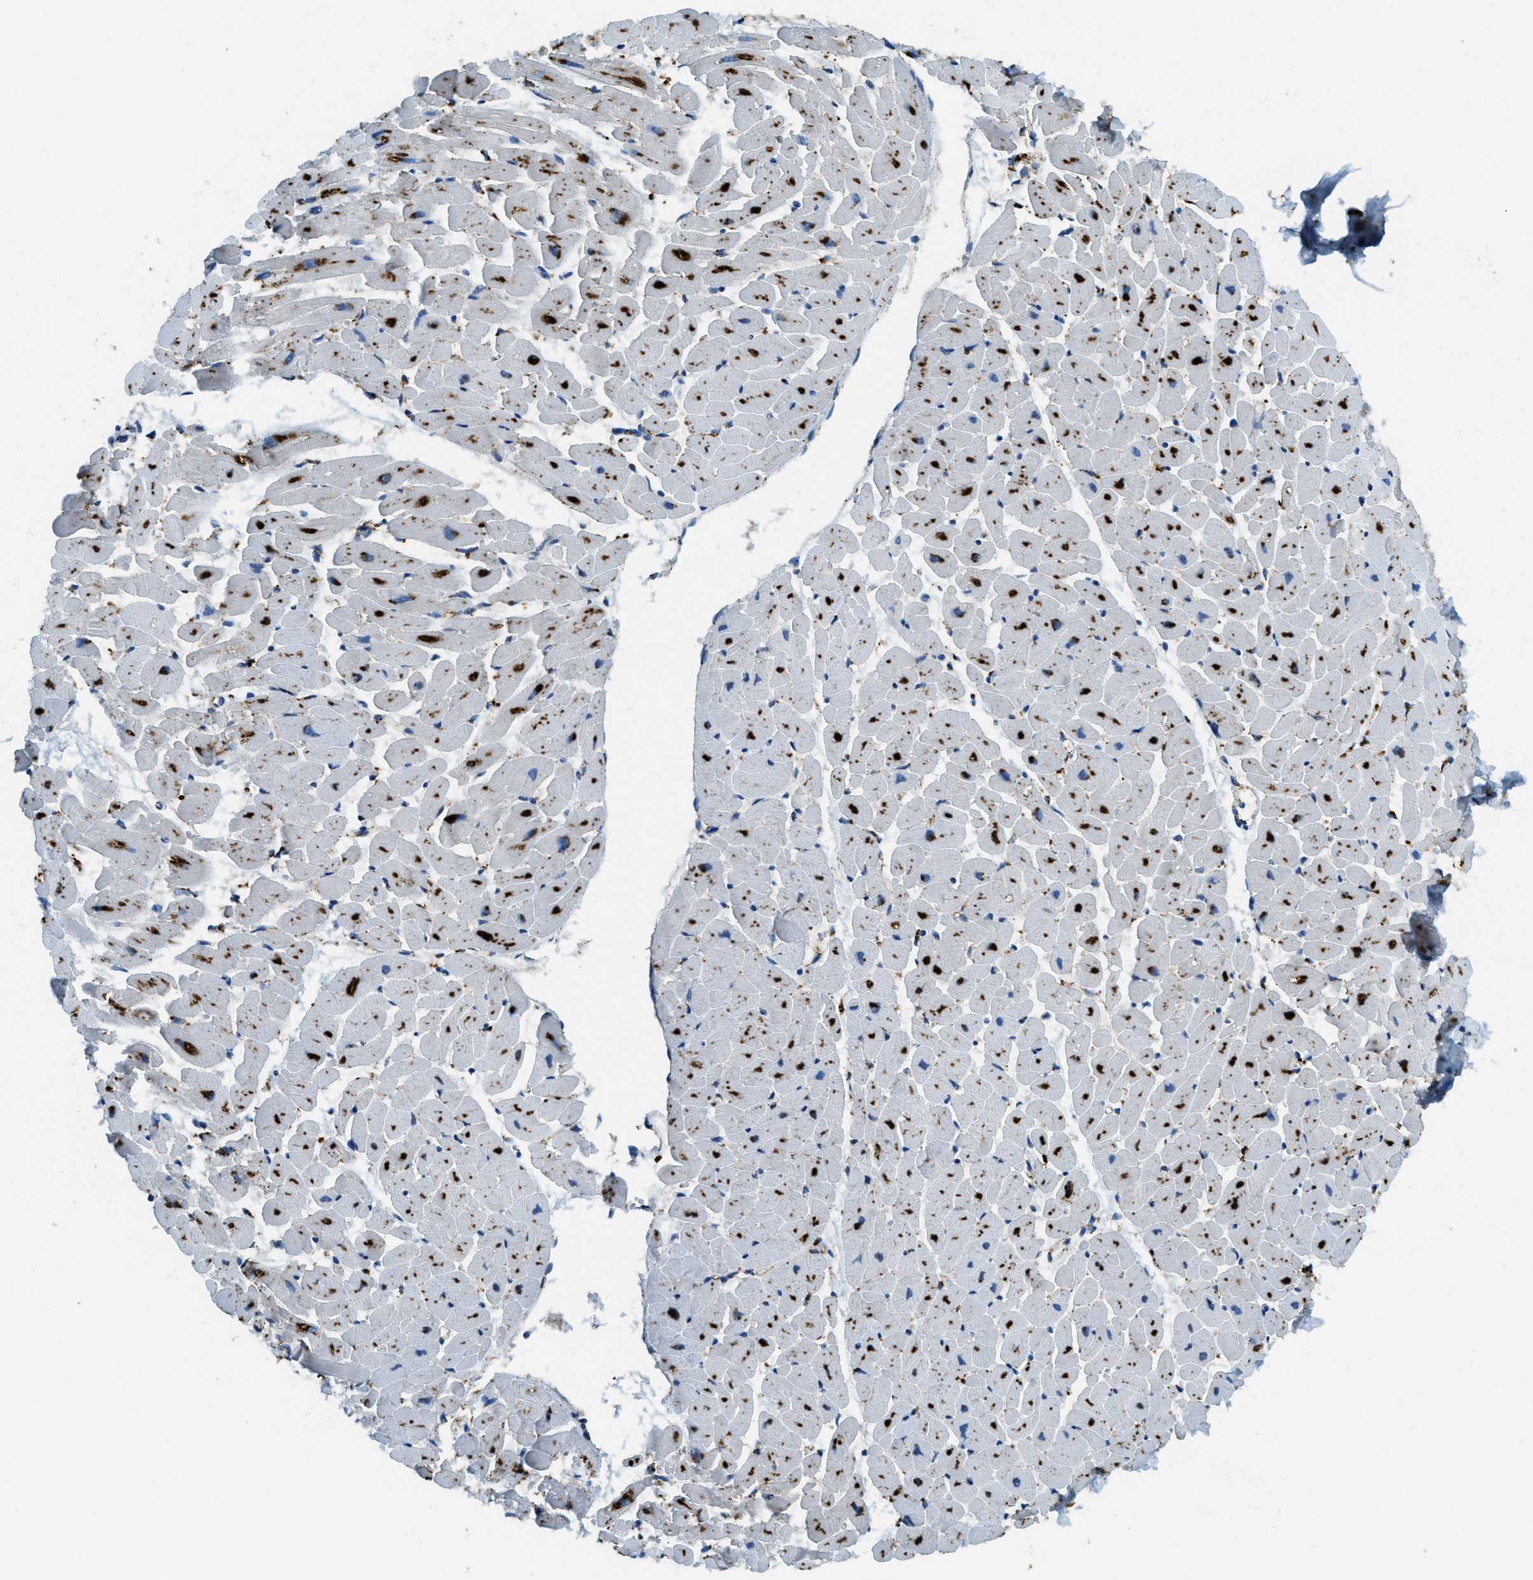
{"staining": {"intensity": "strong", "quantity": ">75%", "location": "cytoplasmic/membranous"}, "tissue": "heart muscle", "cell_type": "Cardiomyocytes", "image_type": "normal", "snomed": [{"axis": "morphology", "description": "Normal tissue, NOS"}, {"axis": "topography", "description": "Heart"}], "caption": "High-magnification brightfield microscopy of unremarkable heart muscle stained with DAB (3,3'-diaminobenzidine) (brown) and counterstained with hematoxylin (blue). cardiomyocytes exhibit strong cytoplasmic/membranous positivity is appreciated in about>75% of cells.", "gene": "SCARB2", "patient": {"sex": "female", "age": 19}}